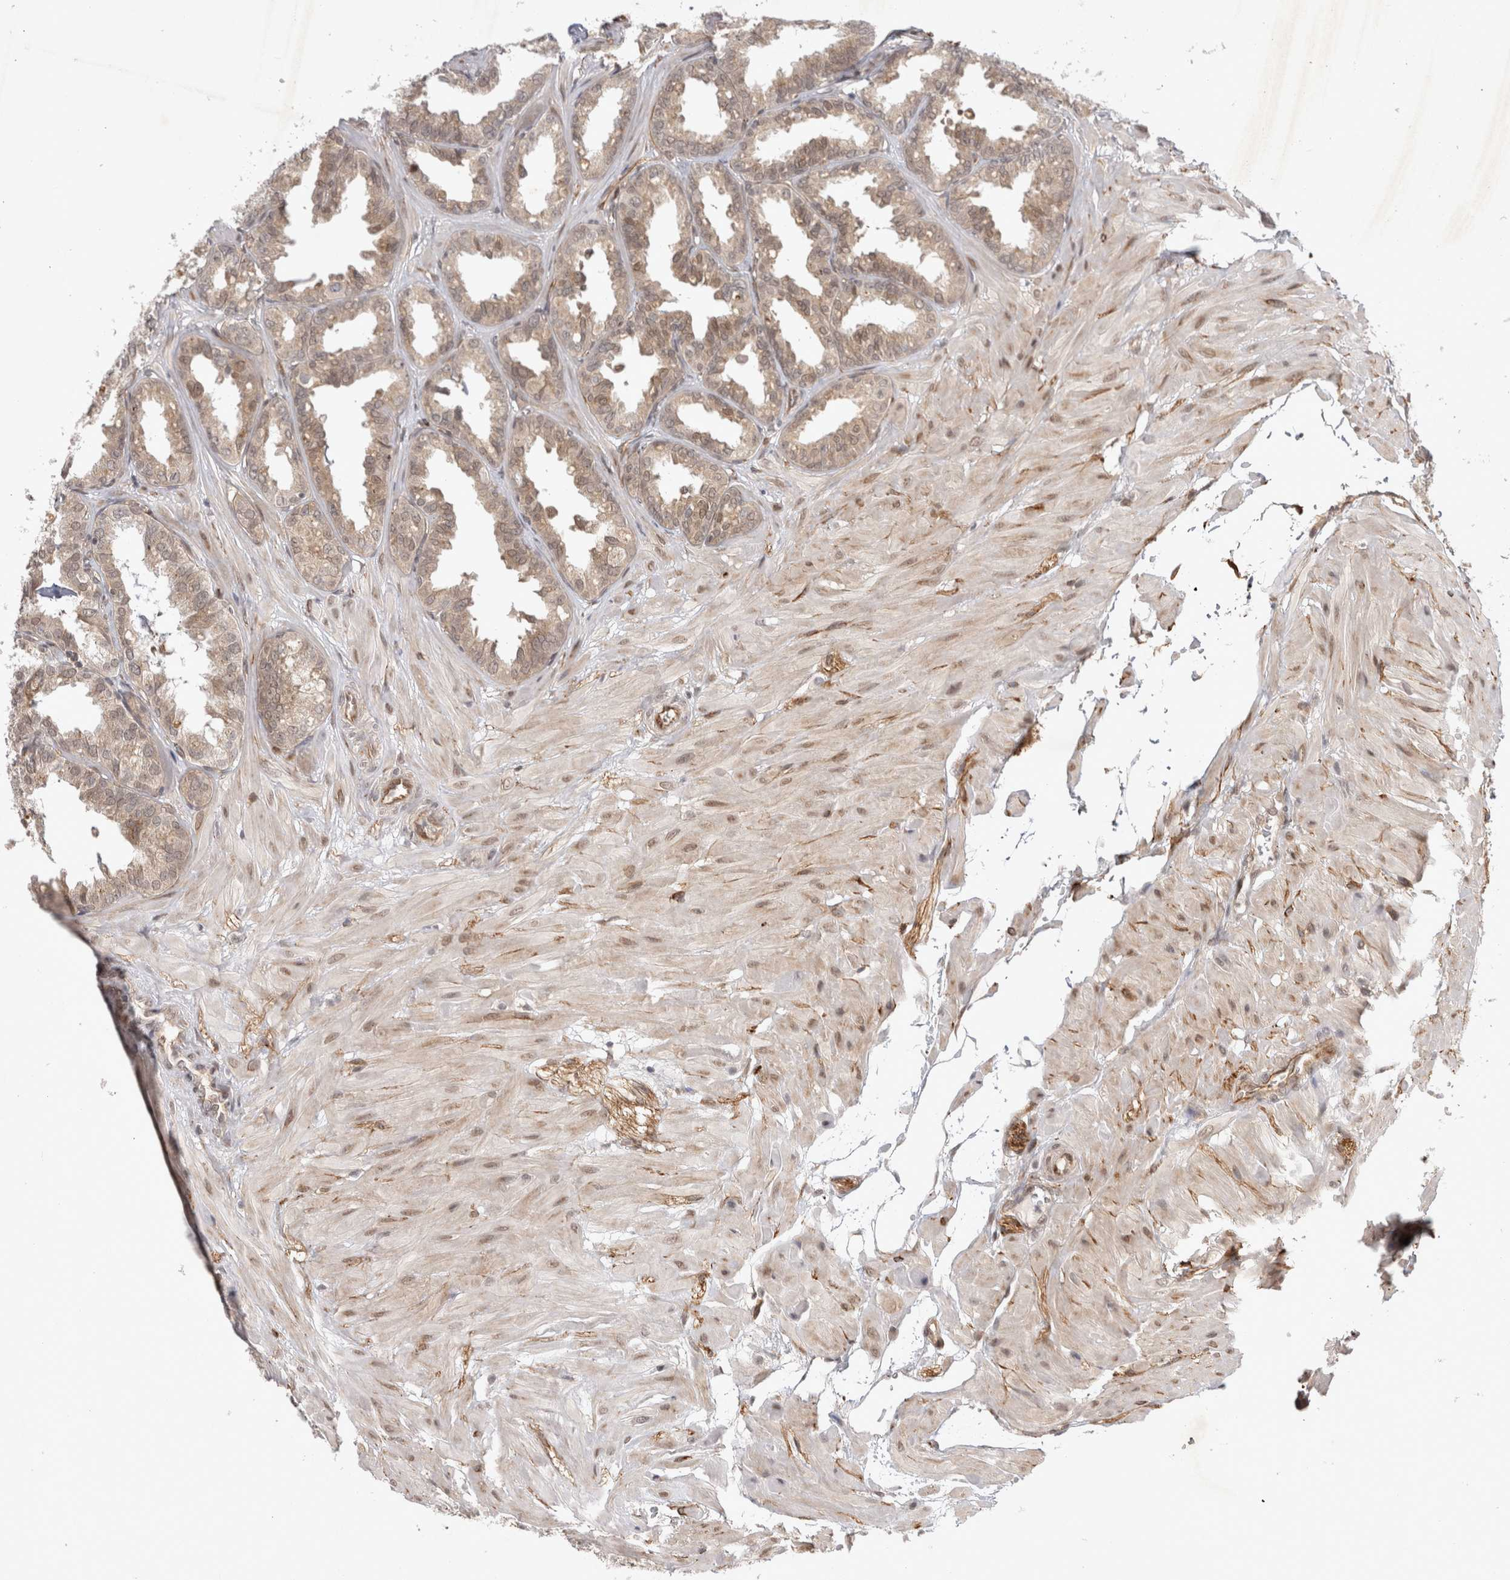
{"staining": {"intensity": "weak", "quantity": "25%-75%", "location": "cytoplasmic/membranous,nuclear"}, "tissue": "seminal vesicle", "cell_type": "Glandular cells", "image_type": "normal", "snomed": [{"axis": "morphology", "description": "Normal tissue, NOS"}, {"axis": "topography", "description": "Prostate"}, {"axis": "topography", "description": "Seminal veicle"}], "caption": "A photomicrograph of seminal vesicle stained for a protein displays weak cytoplasmic/membranous,nuclear brown staining in glandular cells. Nuclei are stained in blue.", "gene": "ZNF318", "patient": {"sex": "male", "age": 51}}